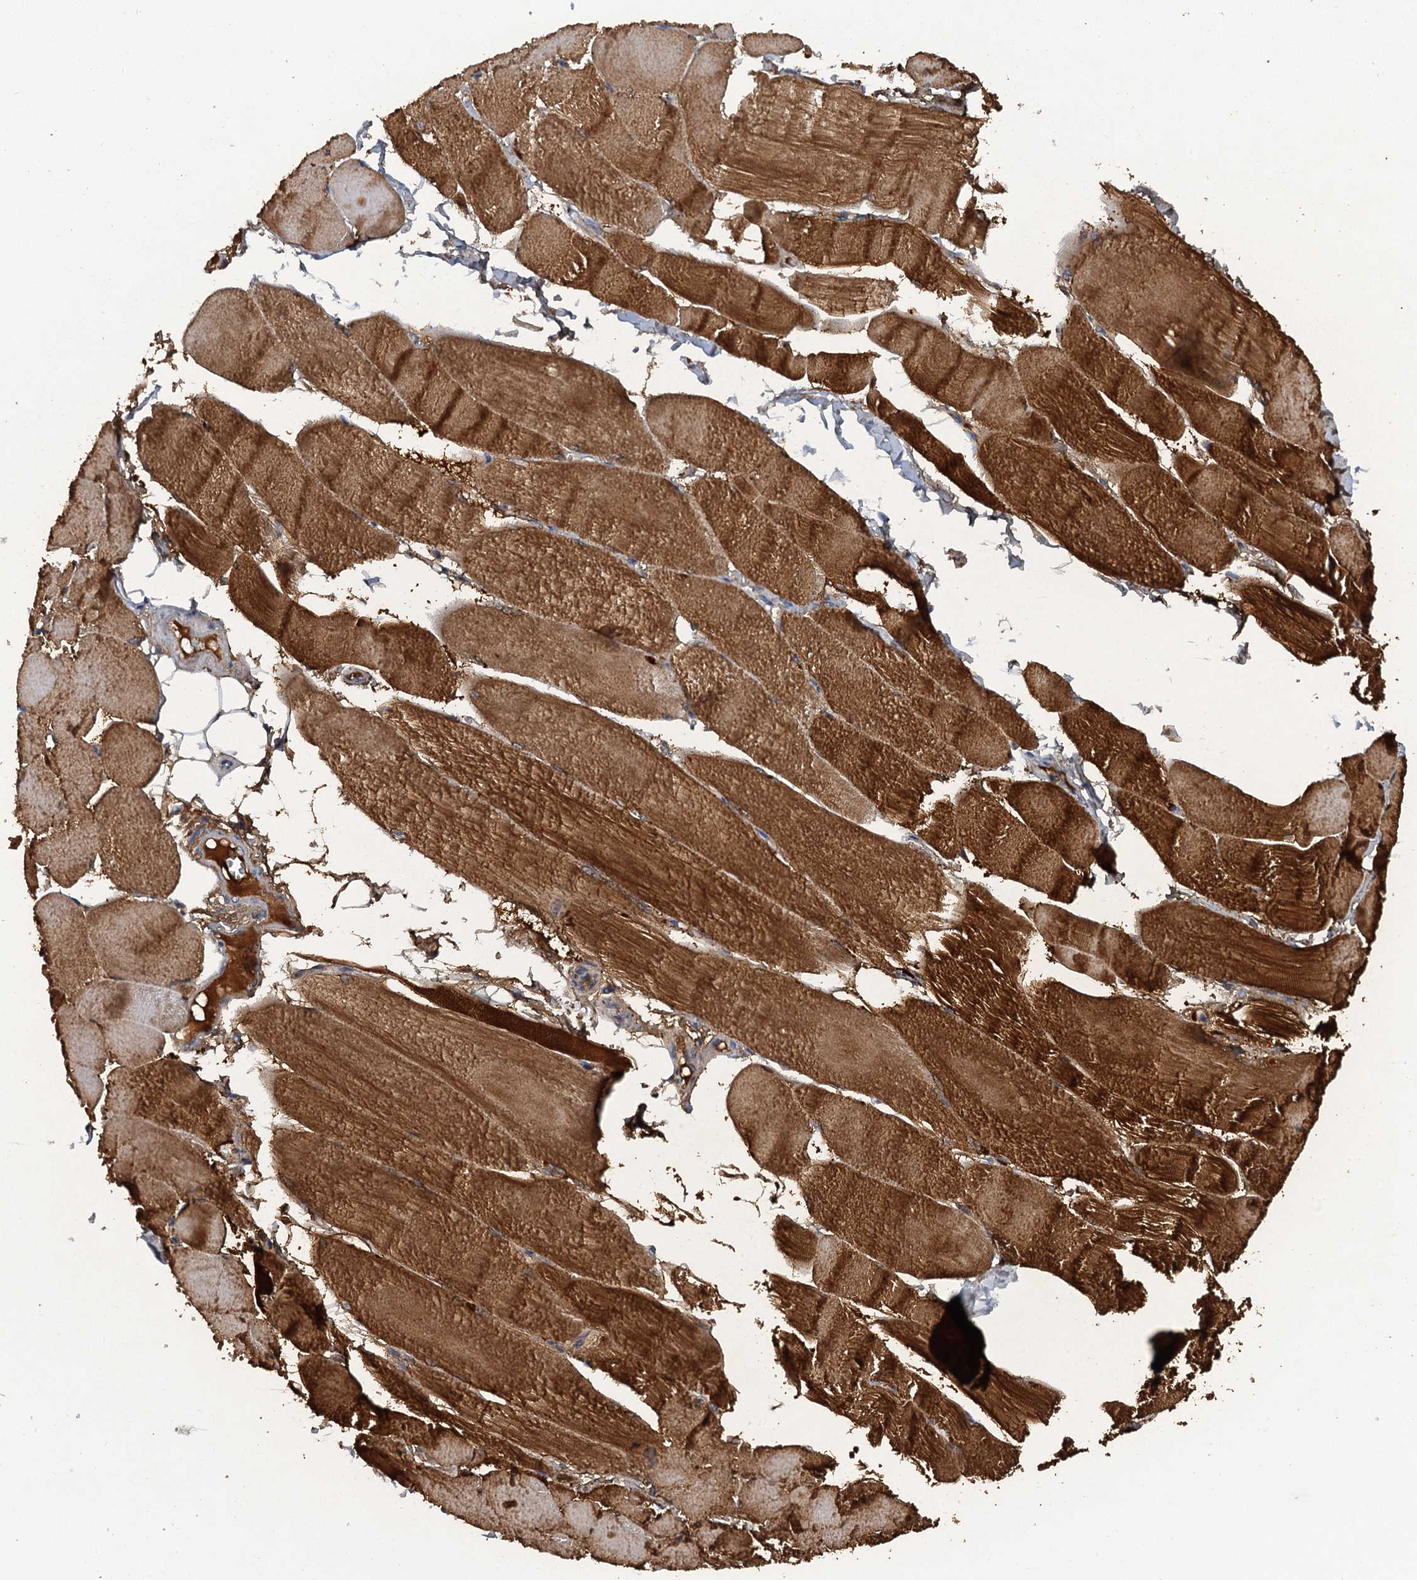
{"staining": {"intensity": "strong", "quantity": ">75%", "location": "cytoplasmic/membranous"}, "tissue": "skeletal muscle", "cell_type": "Myocytes", "image_type": "normal", "snomed": [{"axis": "morphology", "description": "Normal tissue, NOS"}, {"axis": "morphology", "description": "Basal cell carcinoma"}, {"axis": "topography", "description": "Skeletal muscle"}], "caption": "Skeletal muscle stained for a protein demonstrates strong cytoplasmic/membranous positivity in myocytes. (brown staining indicates protein expression, while blue staining denotes nuclei).", "gene": "HAPLN3", "patient": {"sex": "female", "age": 64}}